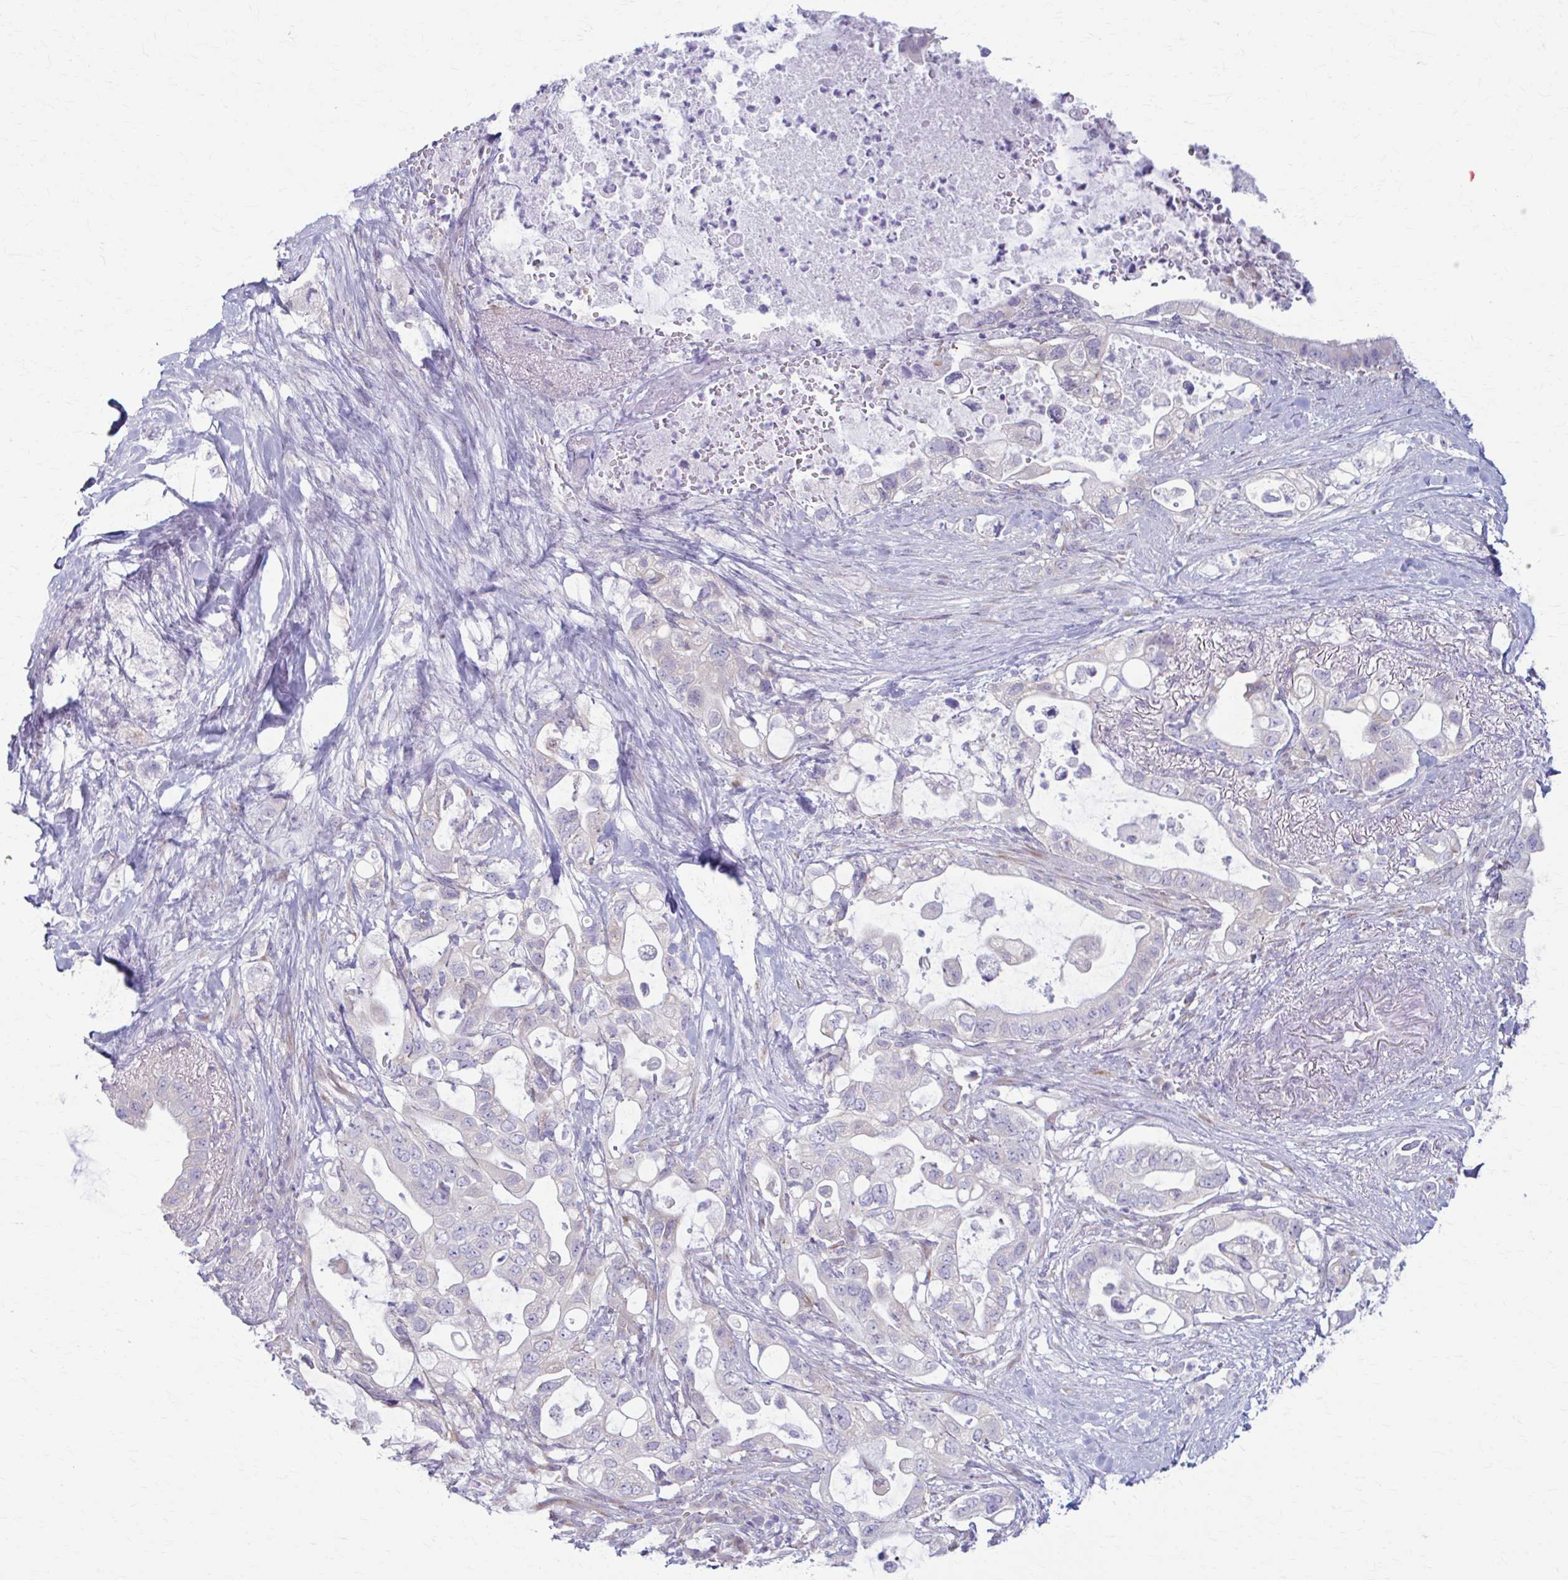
{"staining": {"intensity": "negative", "quantity": "none", "location": "none"}, "tissue": "pancreatic cancer", "cell_type": "Tumor cells", "image_type": "cancer", "snomed": [{"axis": "morphology", "description": "Adenocarcinoma, NOS"}, {"axis": "topography", "description": "Pancreas"}], "caption": "Tumor cells are negative for protein expression in human pancreatic adenocarcinoma.", "gene": "PRKRA", "patient": {"sex": "female", "age": 72}}